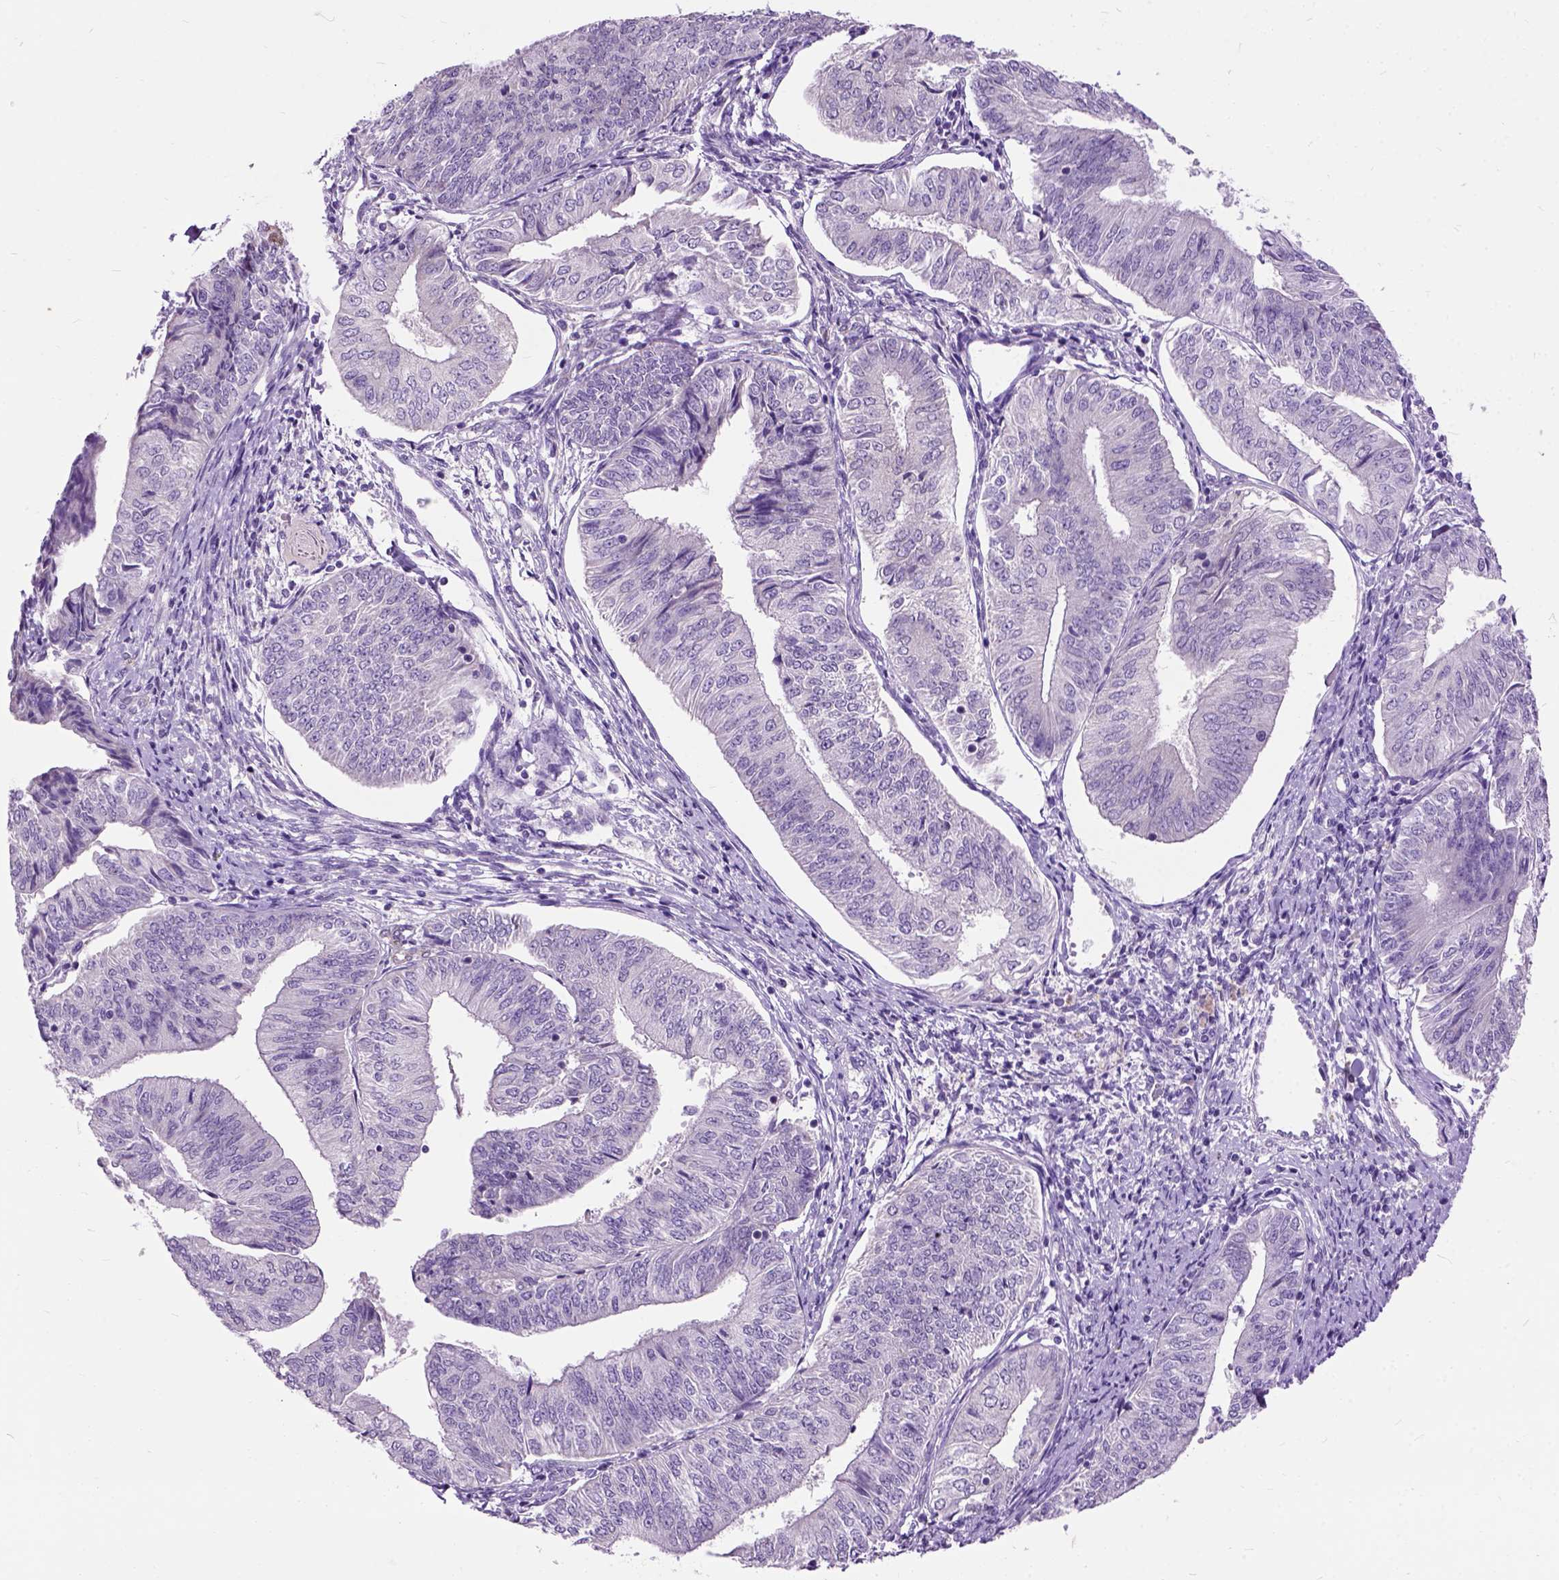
{"staining": {"intensity": "negative", "quantity": "none", "location": "none"}, "tissue": "endometrial cancer", "cell_type": "Tumor cells", "image_type": "cancer", "snomed": [{"axis": "morphology", "description": "Adenocarcinoma, NOS"}, {"axis": "topography", "description": "Endometrium"}], "caption": "There is no significant positivity in tumor cells of endometrial cancer (adenocarcinoma).", "gene": "MAPT", "patient": {"sex": "female", "age": 58}}